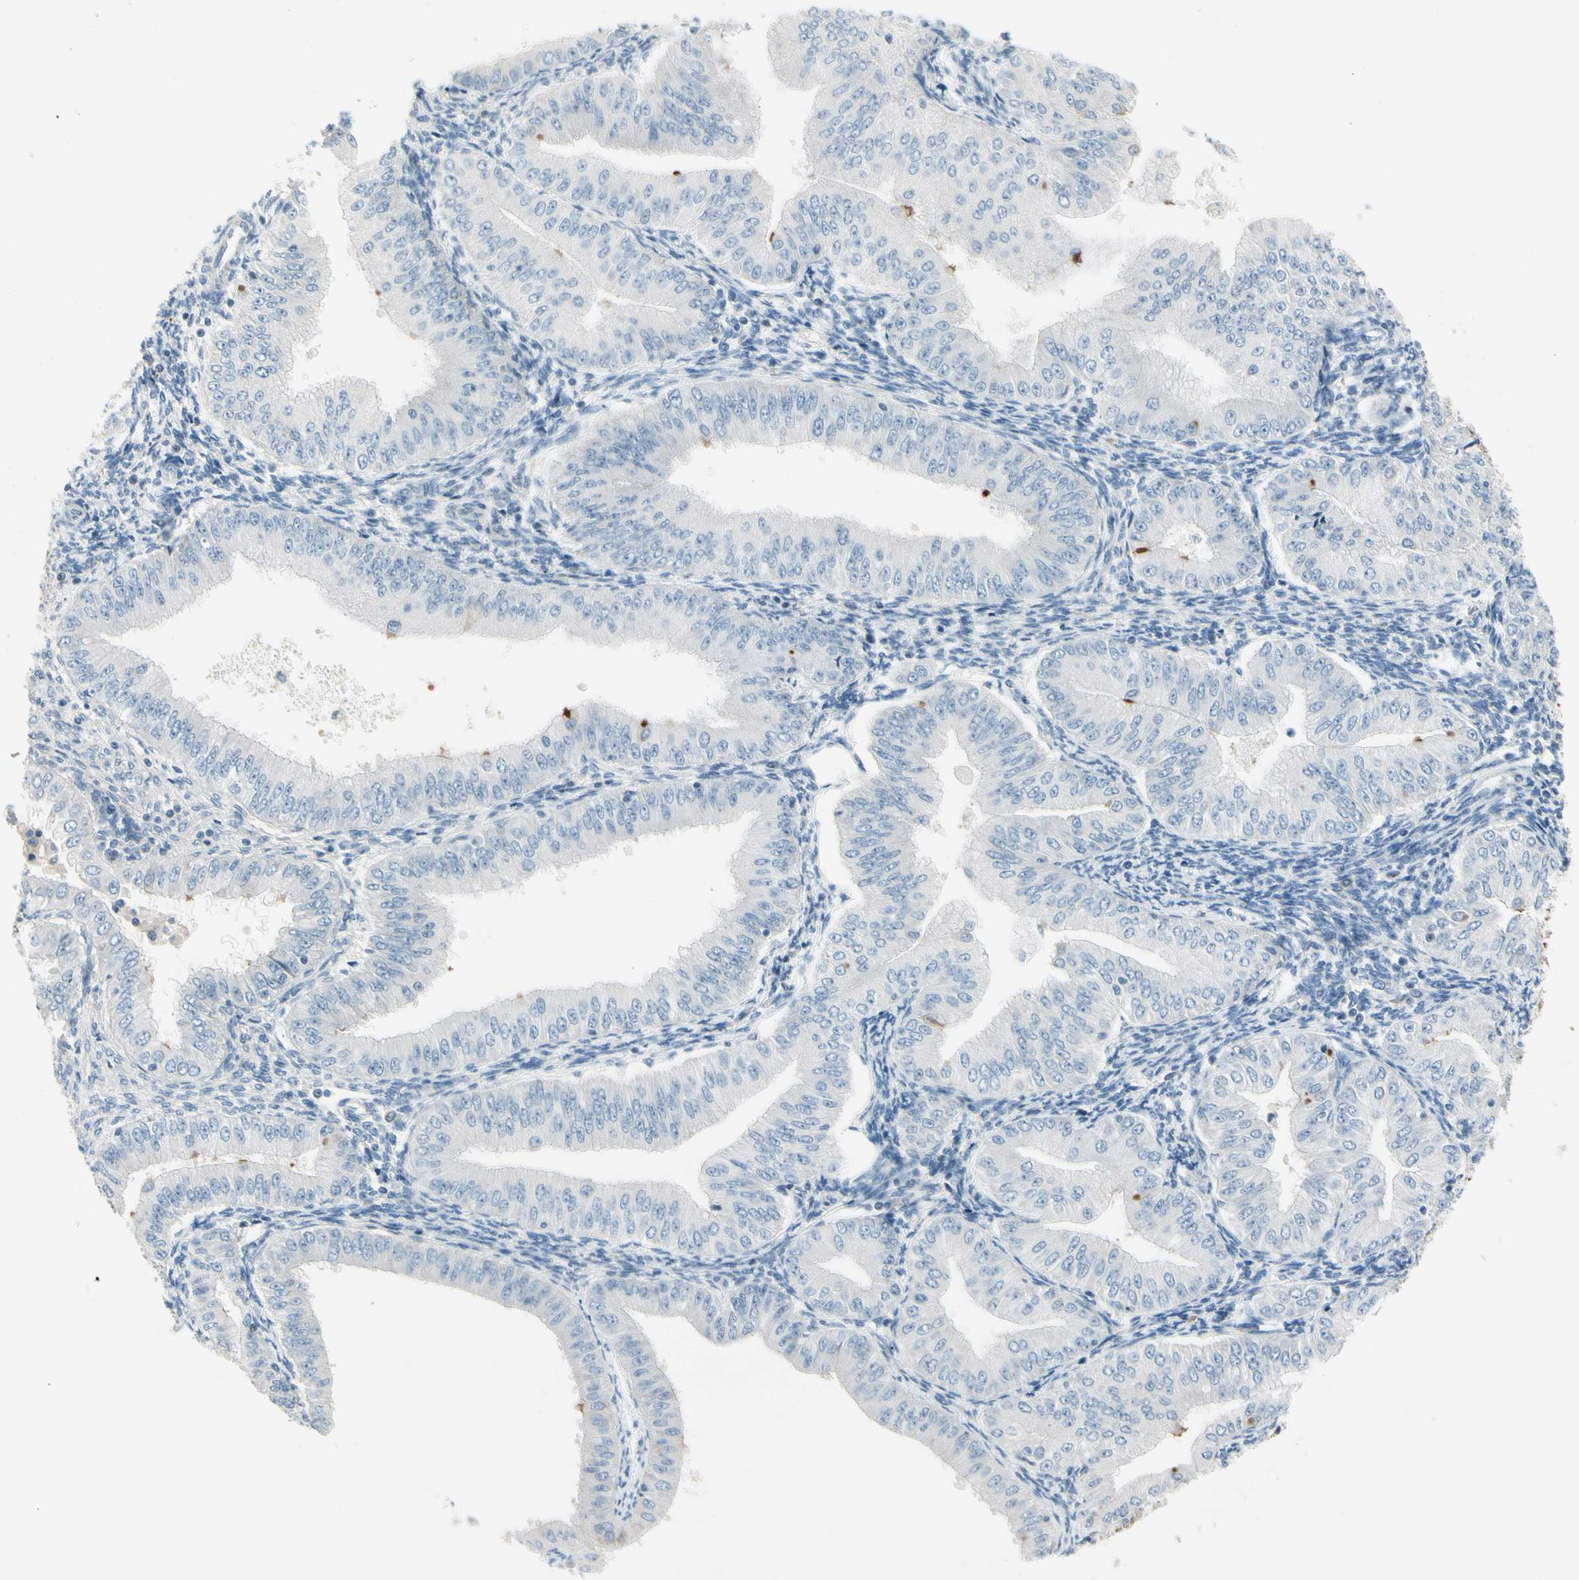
{"staining": {"intensity": "negative", "quantity": "none", "location": "none"}, "tissue": "endometrial cancer", "cell_type": "Tumor cells", "image_type": "cancer", "snomed": [{"axis": "morphology", "description": "Normal tissue, NOS"}, {"axis": "morphology", "description": "Adenocarcinoma, NOS"}, {"axis": "topography", "description": "Endometrium"}], "caption": "A histopathology image of adenocarcinoma (endometrial) stained for a protein demonstrates no brown staining in tumor cells. (Brightfield microscopy of DAB (3,3'-diaminobenzidine) immunohistochemistry at high magnification).", "gene": "CYP2E1", "patient": {"sex": "female", "age": 53}}